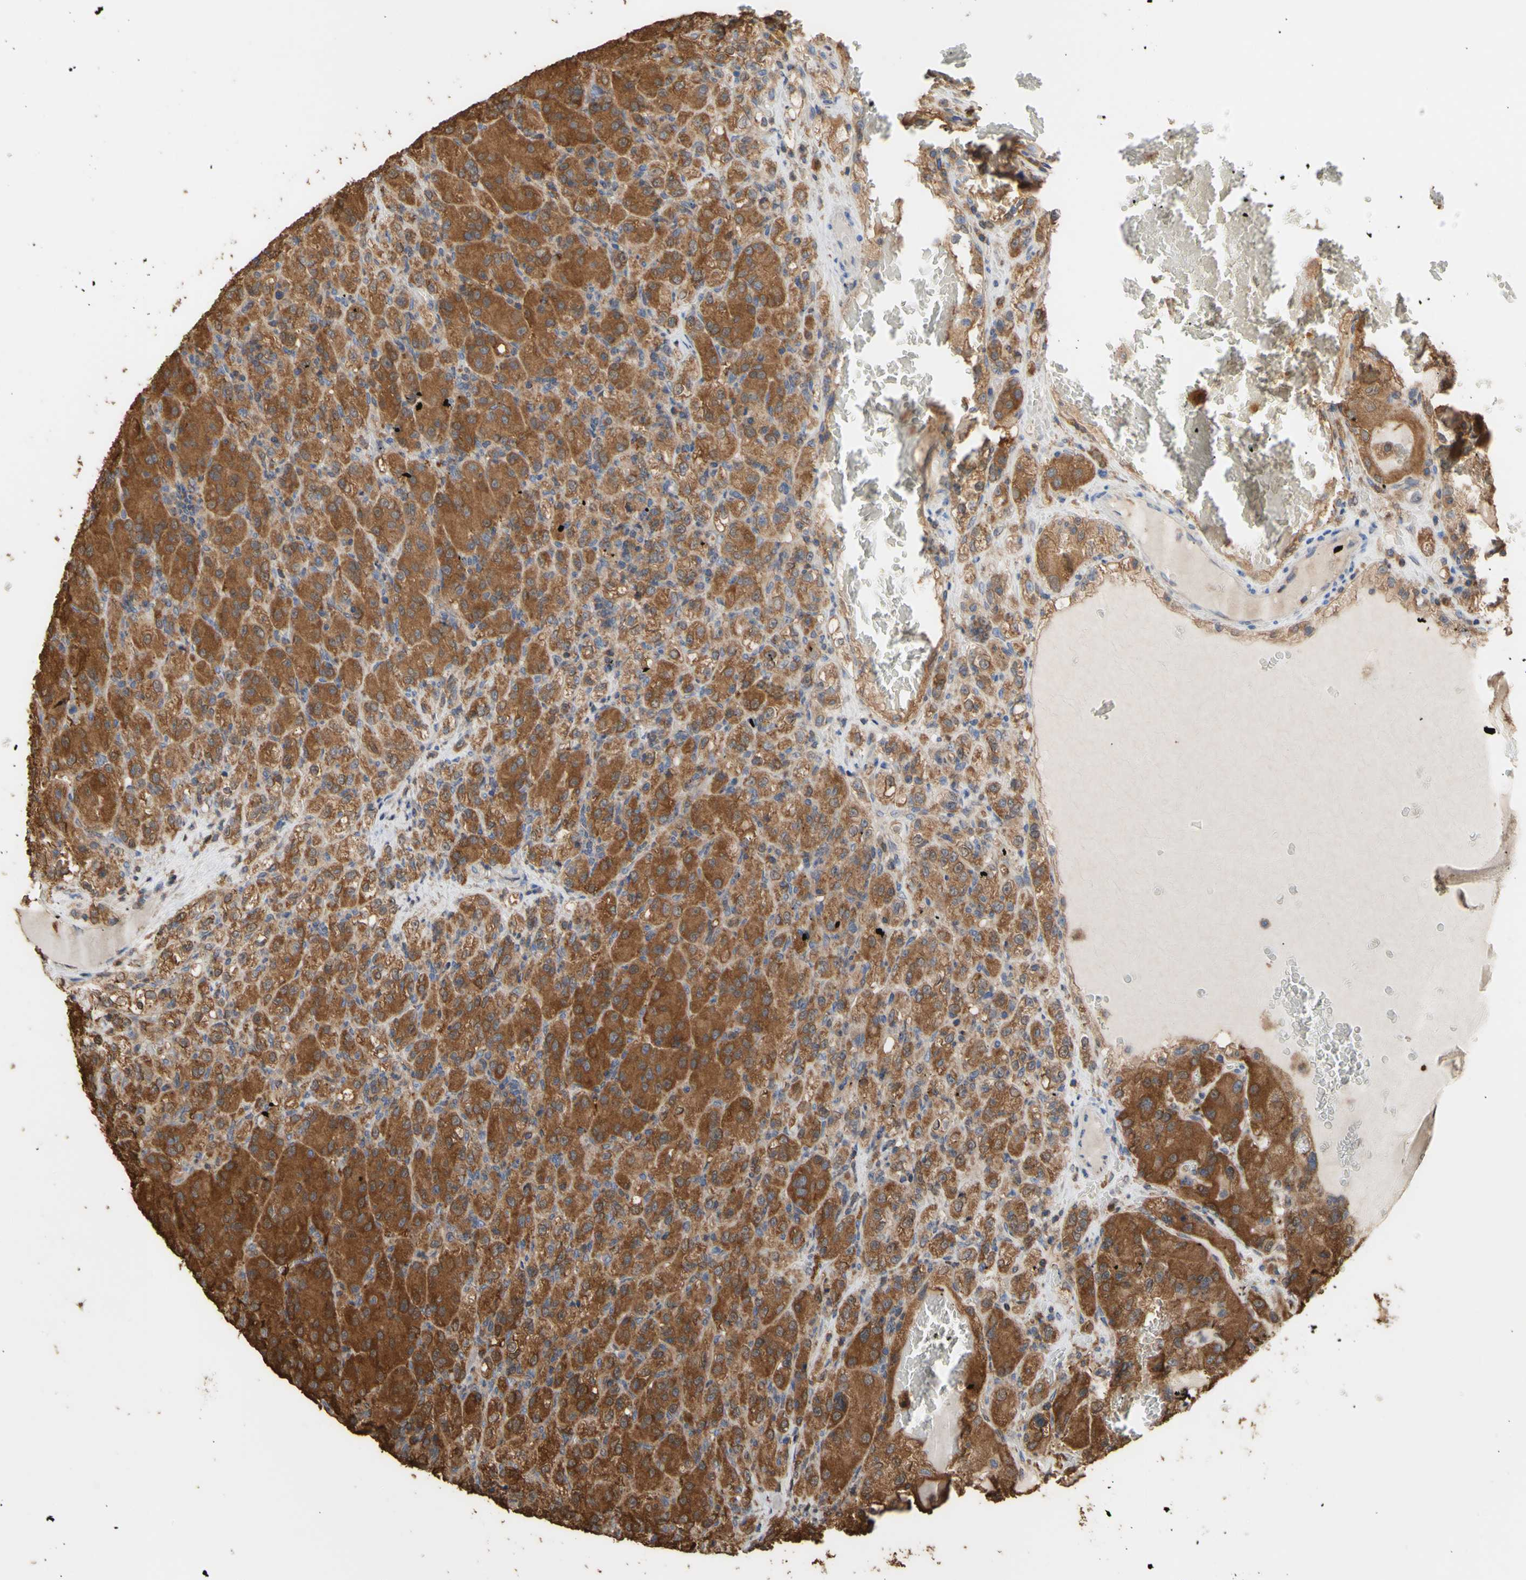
{"staining": {"intensity": "strong", "quantity": ">75%", "location": "cytoplasmic/membranous"}, "tissue": "renal cancer", "cell_type": "Tumor cells", "image_type": "cancer", "snomed": [{"axis": "morphology", "description": "Adenocarcinoma, NOS"}, {"axis": "topography", "description": "Kidney"}], "caption": "Immunohistochemistry (IHC) image of renal cancer (adenocarcinoma) stained for a protein (brown), which demonstrates high levels of strong cytoplasmic/membranous expression in about >75% of tumor cells.", "gene": "ALDH9A1", "patient": {"sex": "male", "age": 61}}